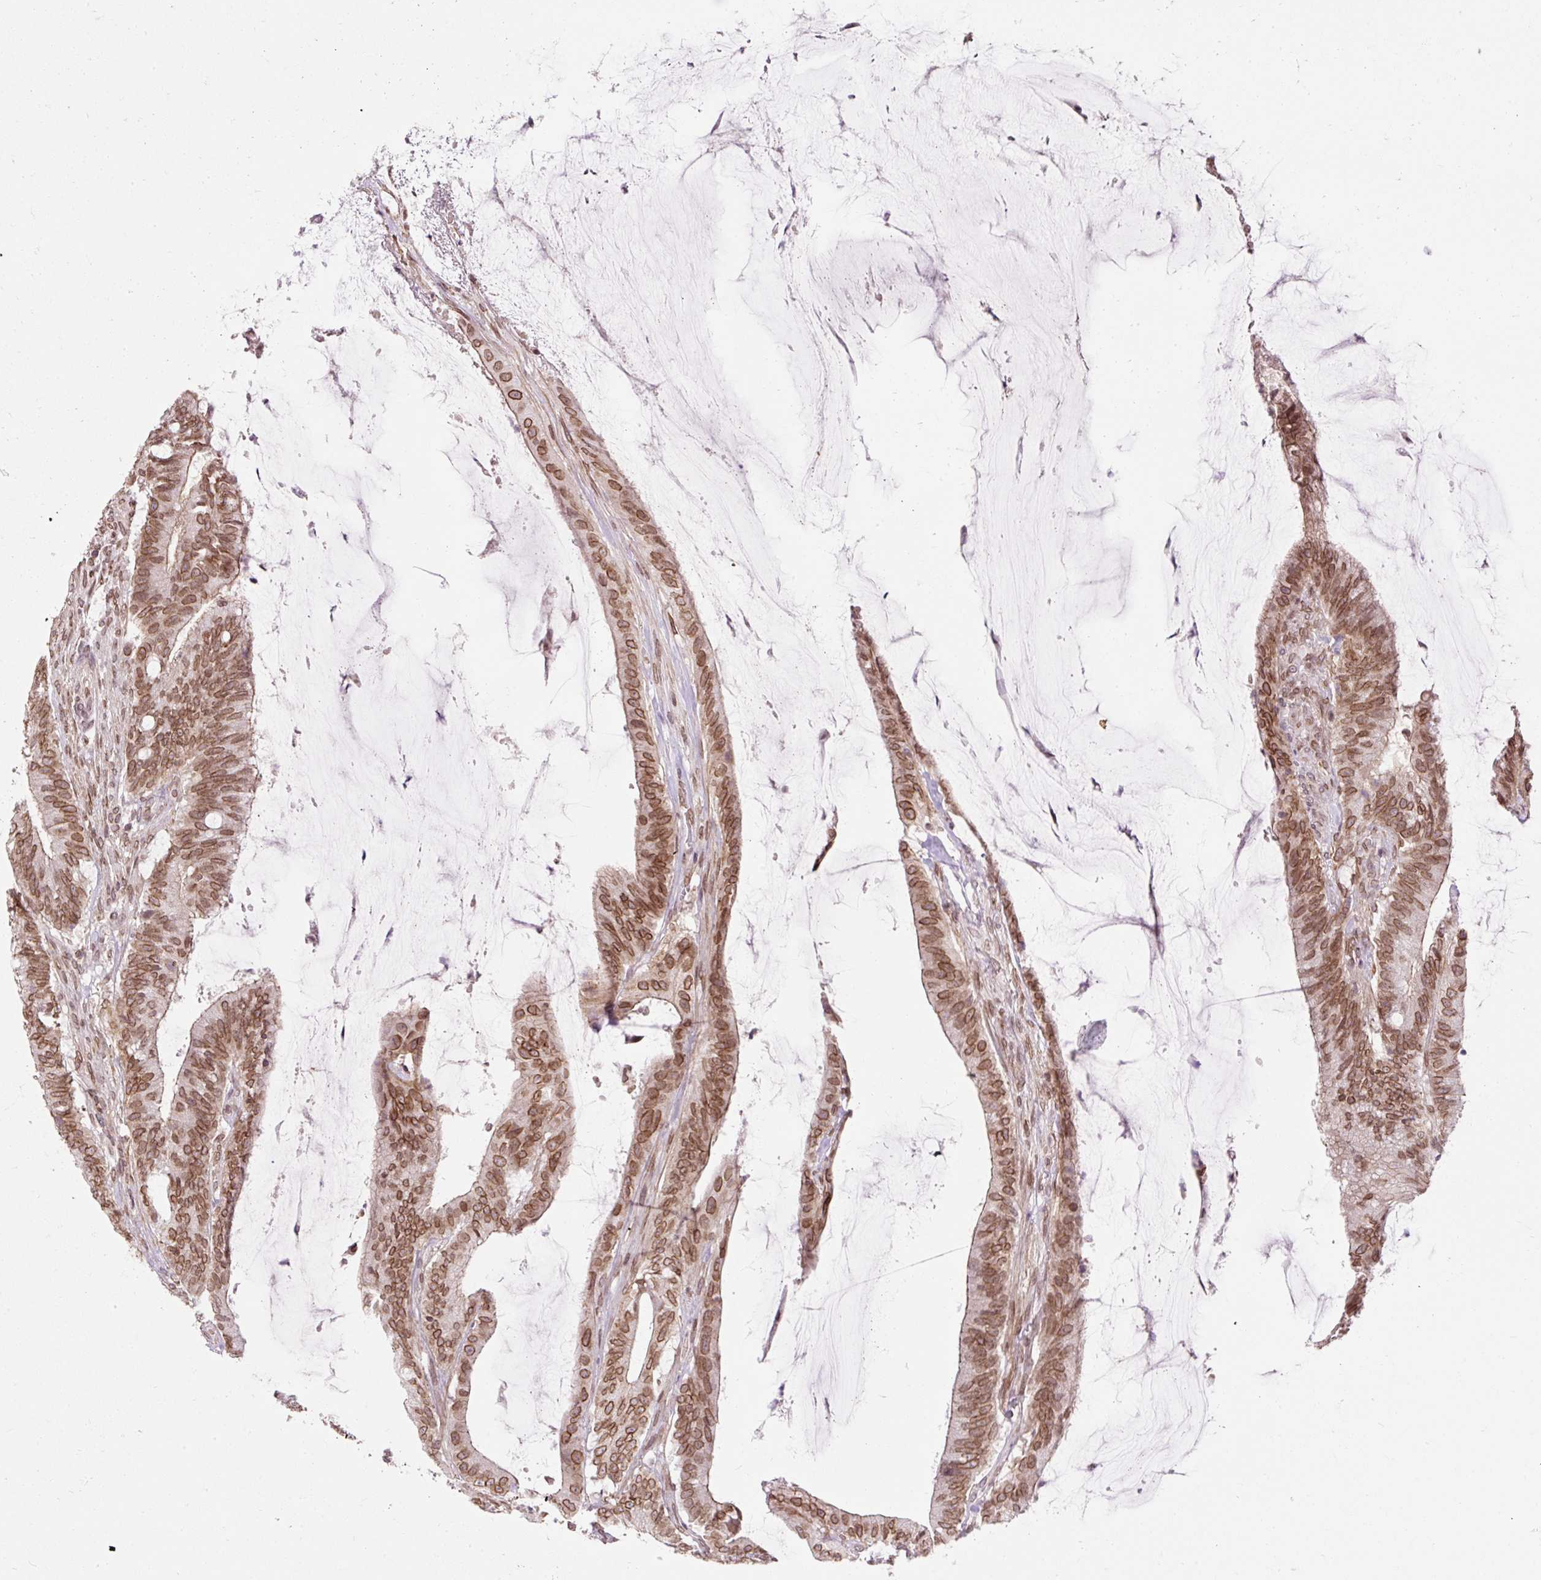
{"staining": {"intensity": "moderate", "quantity": ">75%", "location": "cytoplasmic/membranous,nuclear"}, "tissue": "colorectal cancer", "cell_type": "Tumor cells", "image_type": "cancer", "snomed": [{"axis": "morphology", "description": "Adenocarcinoma, NOS"}, {"axis": "topography", "description": "Colon"}], "caption": "Protein staining shows moderate cytoplasmic/membranous and nuclear expression in about >75% of tumor cells in colorectal cancer (adenocarcinoma).", "gene": "ZNF610", "patient": {"sex": "female", "age": 43}}